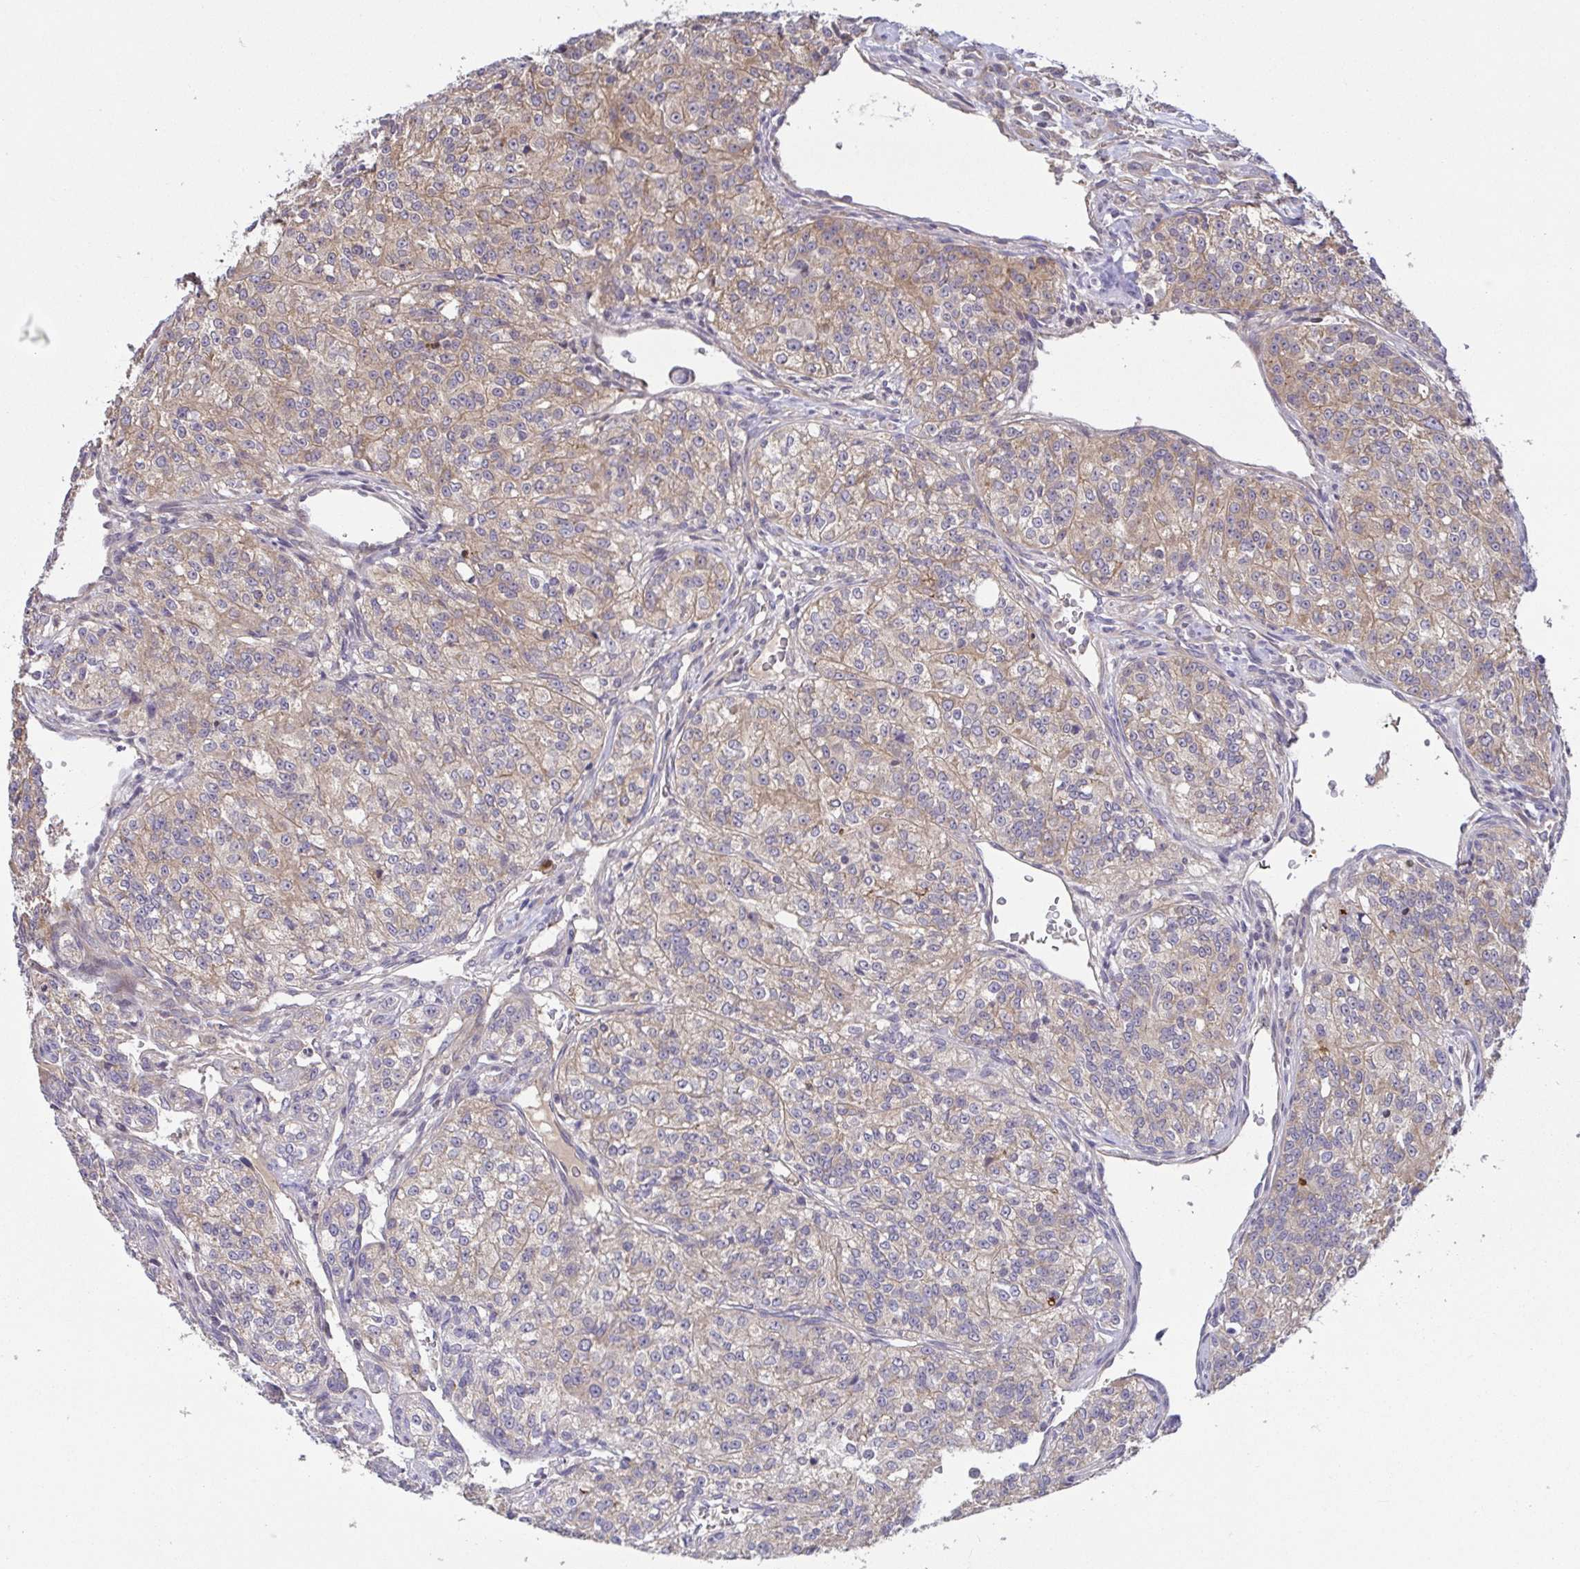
{"staining": {"intensity": "weak", "quantity": ">75%", "location": "cytoplasmic/membranous"}, "tissue": "renal cancer", "cell_type": "Tumor cells", "image_type": "cancer", "snomed": [{"axis": "morphology", "description": "Adenocarcinoma, NOS"}, {"axis": "topography", "description": "Kidney"}], "caption": "This micrograph demonstrates renal adenocarcinoma stained with immunohistochemistry to label a protein in brown. The cytoplasmic/membranous of tumor cells show weak positivity for the protein. Nuclei are counter-stained blue.", "gene": "OSBPL7", "patient": {"sex": "female", "age": 63}}